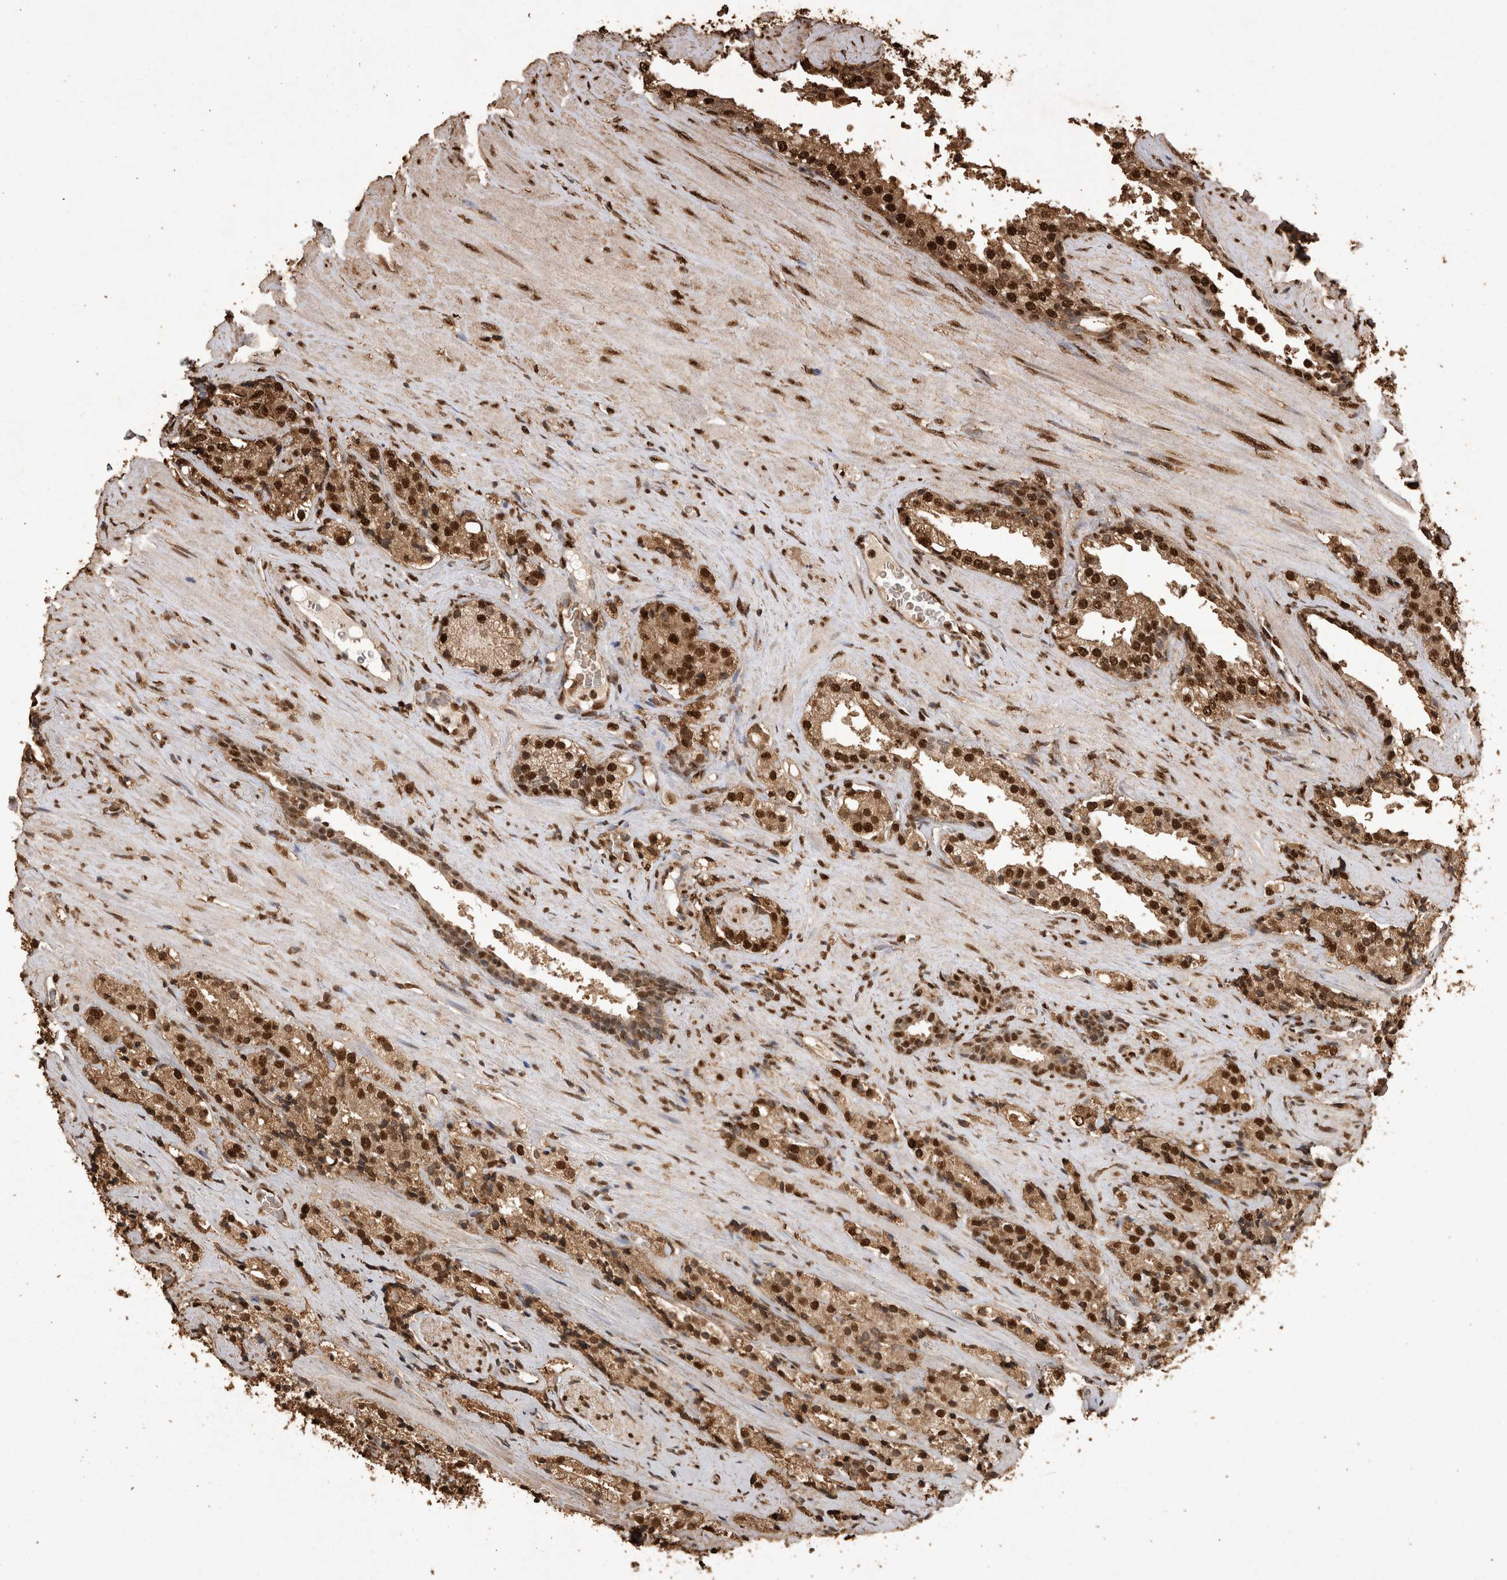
{"staining": {"intensity": "strong", "quantity": ">75%", "location": "cytoplasmic/membranous,nuclear"}, "tissue": "prostate cancer", "cell_type": "Tumor cells", "image_type": "cancer", "snomed": [{"axis": "morphology", "description": "Adenocarcinoma, High grade"}, {"axis": "topography", "description": "Prostate"}], "caption": "IHC (DAB (3,3'-diaminobenzidine)) staining of prostate cancer shows strong cytoplasmic/membranous and nuclear protein positivity in about >75% of tumor cells.", "gene": "OAS2", "patient": {"sex": "male", "age": 71}}